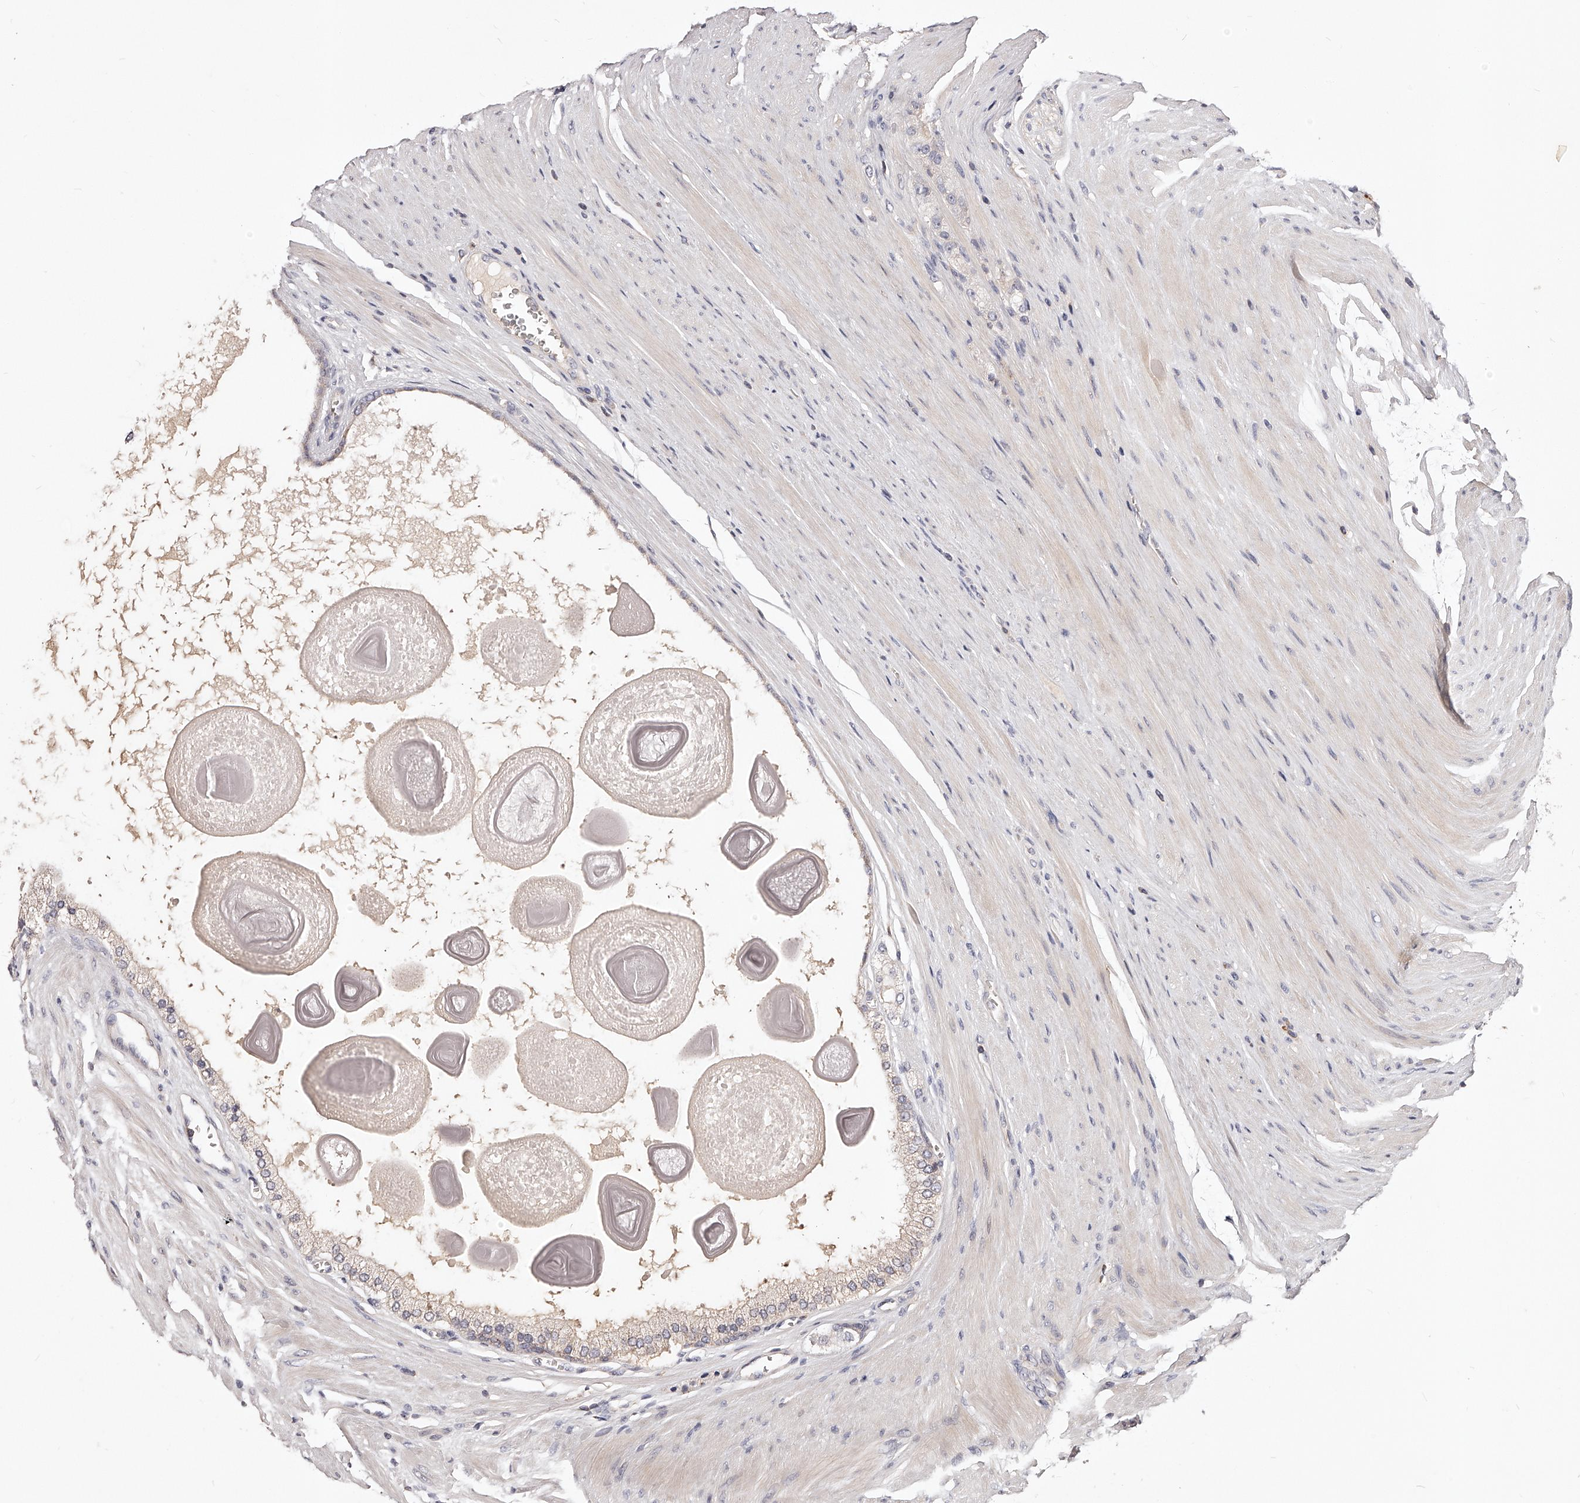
{"staining": {"intensity": "negative", "quantity": "none", "location": "none"}, "tissue": "prostate cancer", "cell_type": "Tumor cells", "image_type": "cancer", "snomed": [{"axis": "morphology", "description": "Adenocarcinoma, High grade"}, {"axis": "topography", "description": "Prostate"}], "caption": "Image shows no protein staining in tumor cells of prostate adenocarcinoma (high-grade) tissue.", "gene": "PHACTR1", "patient": {"sex": "male", "age": 60}}